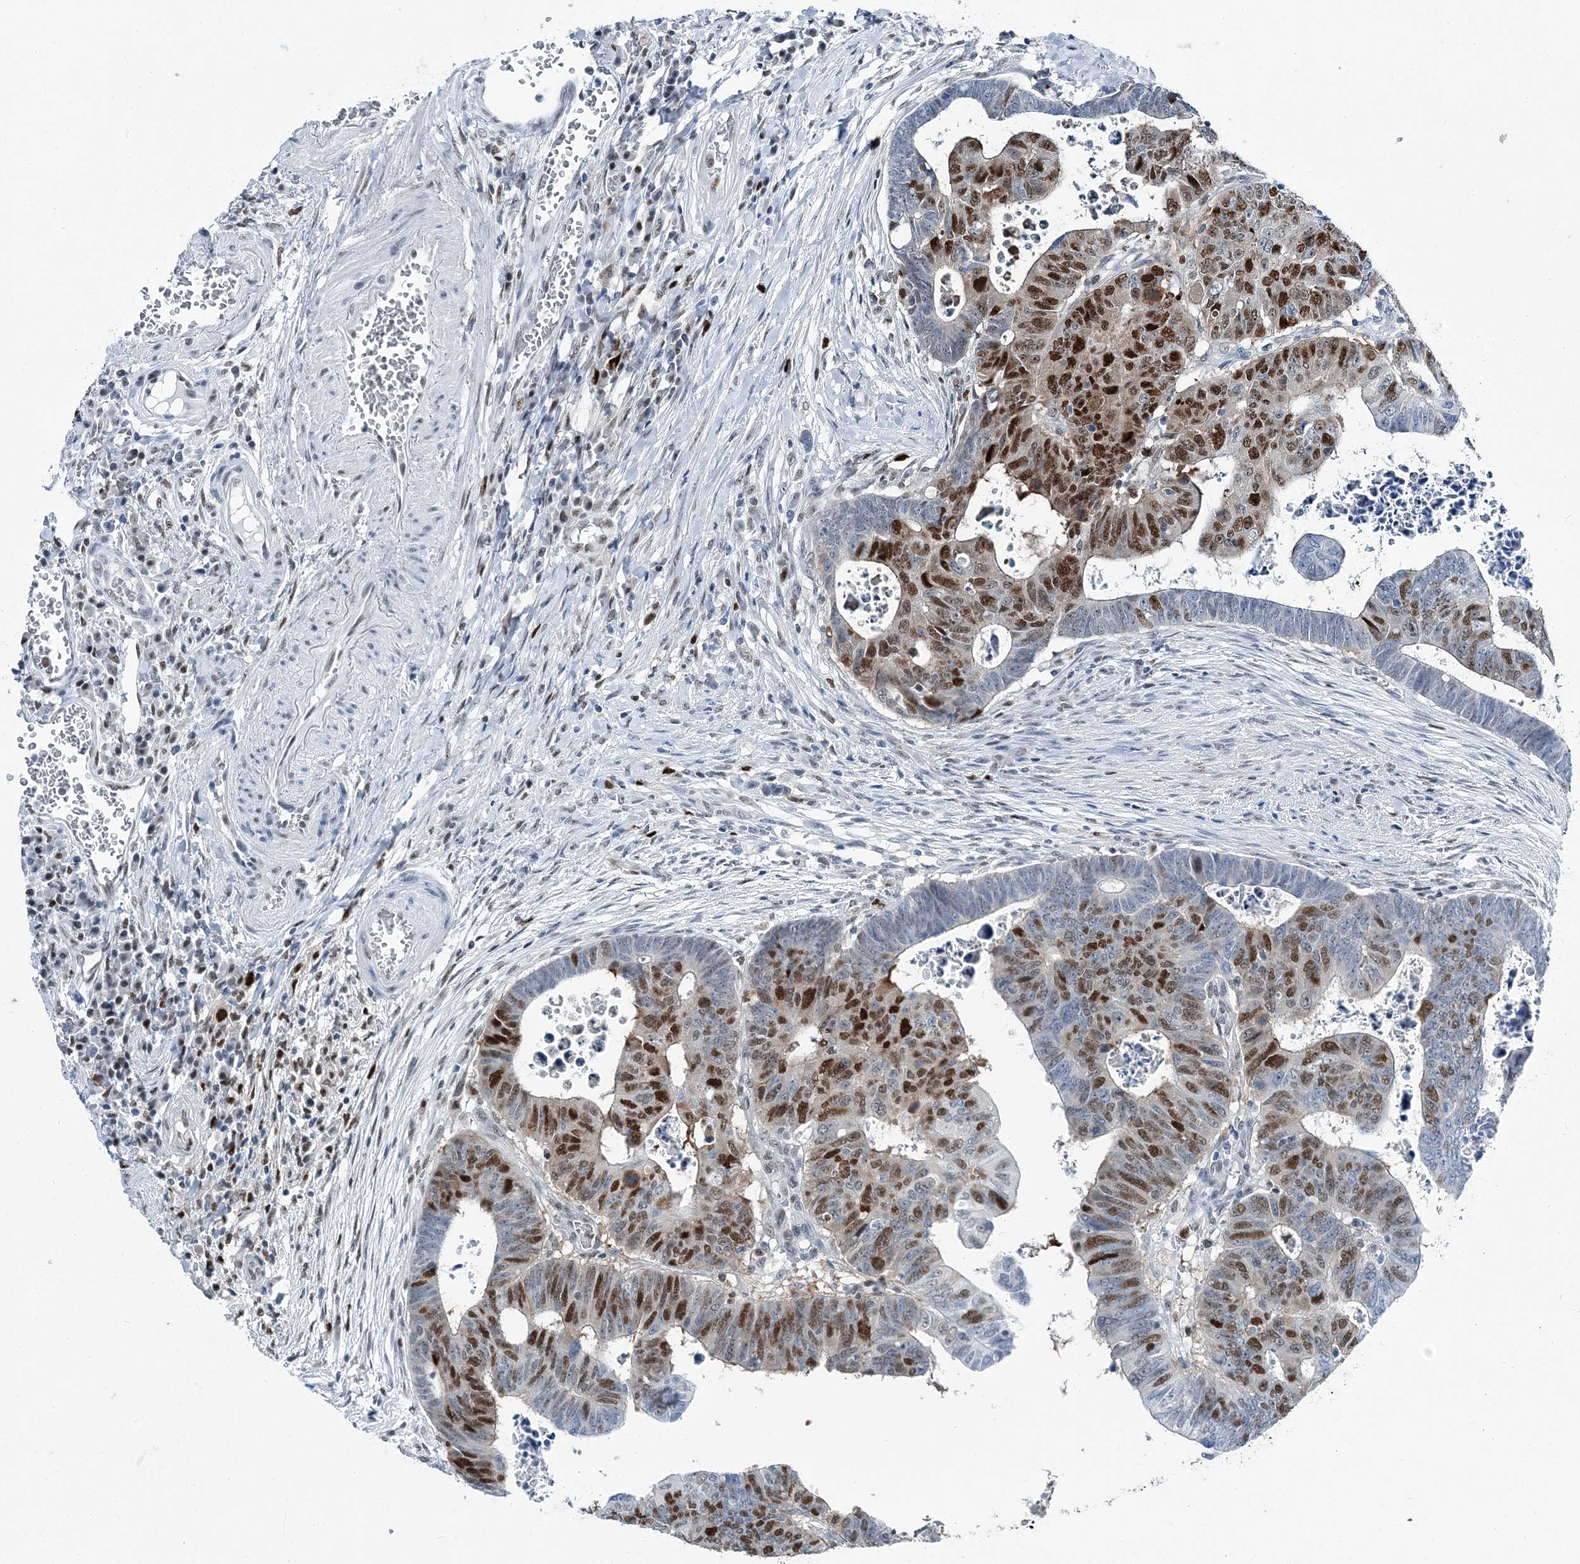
{"staining": {"intensity": "strong", "quantity": "25%-75%", "location": "nuclear"}, "tissue": "colorectal cancer", "cell_type": "Tumor cells", "image_type": "cancer", "snomed": [{"axis": "morphology", "description": "Normal tissue, NOS"}, {"axis": "morphology", "description": "Adenocarcinoma, NOS"}, {"axis": "topography", "description": "Rectum"}], "caption": "Brown immunohistochemical staining in human colorectal cancer reveals strong nuclear positivity in approximately 25%-75% of tumor cells.", "gene": "HAT1", "patient": {"sex": "female", "age": 65}}